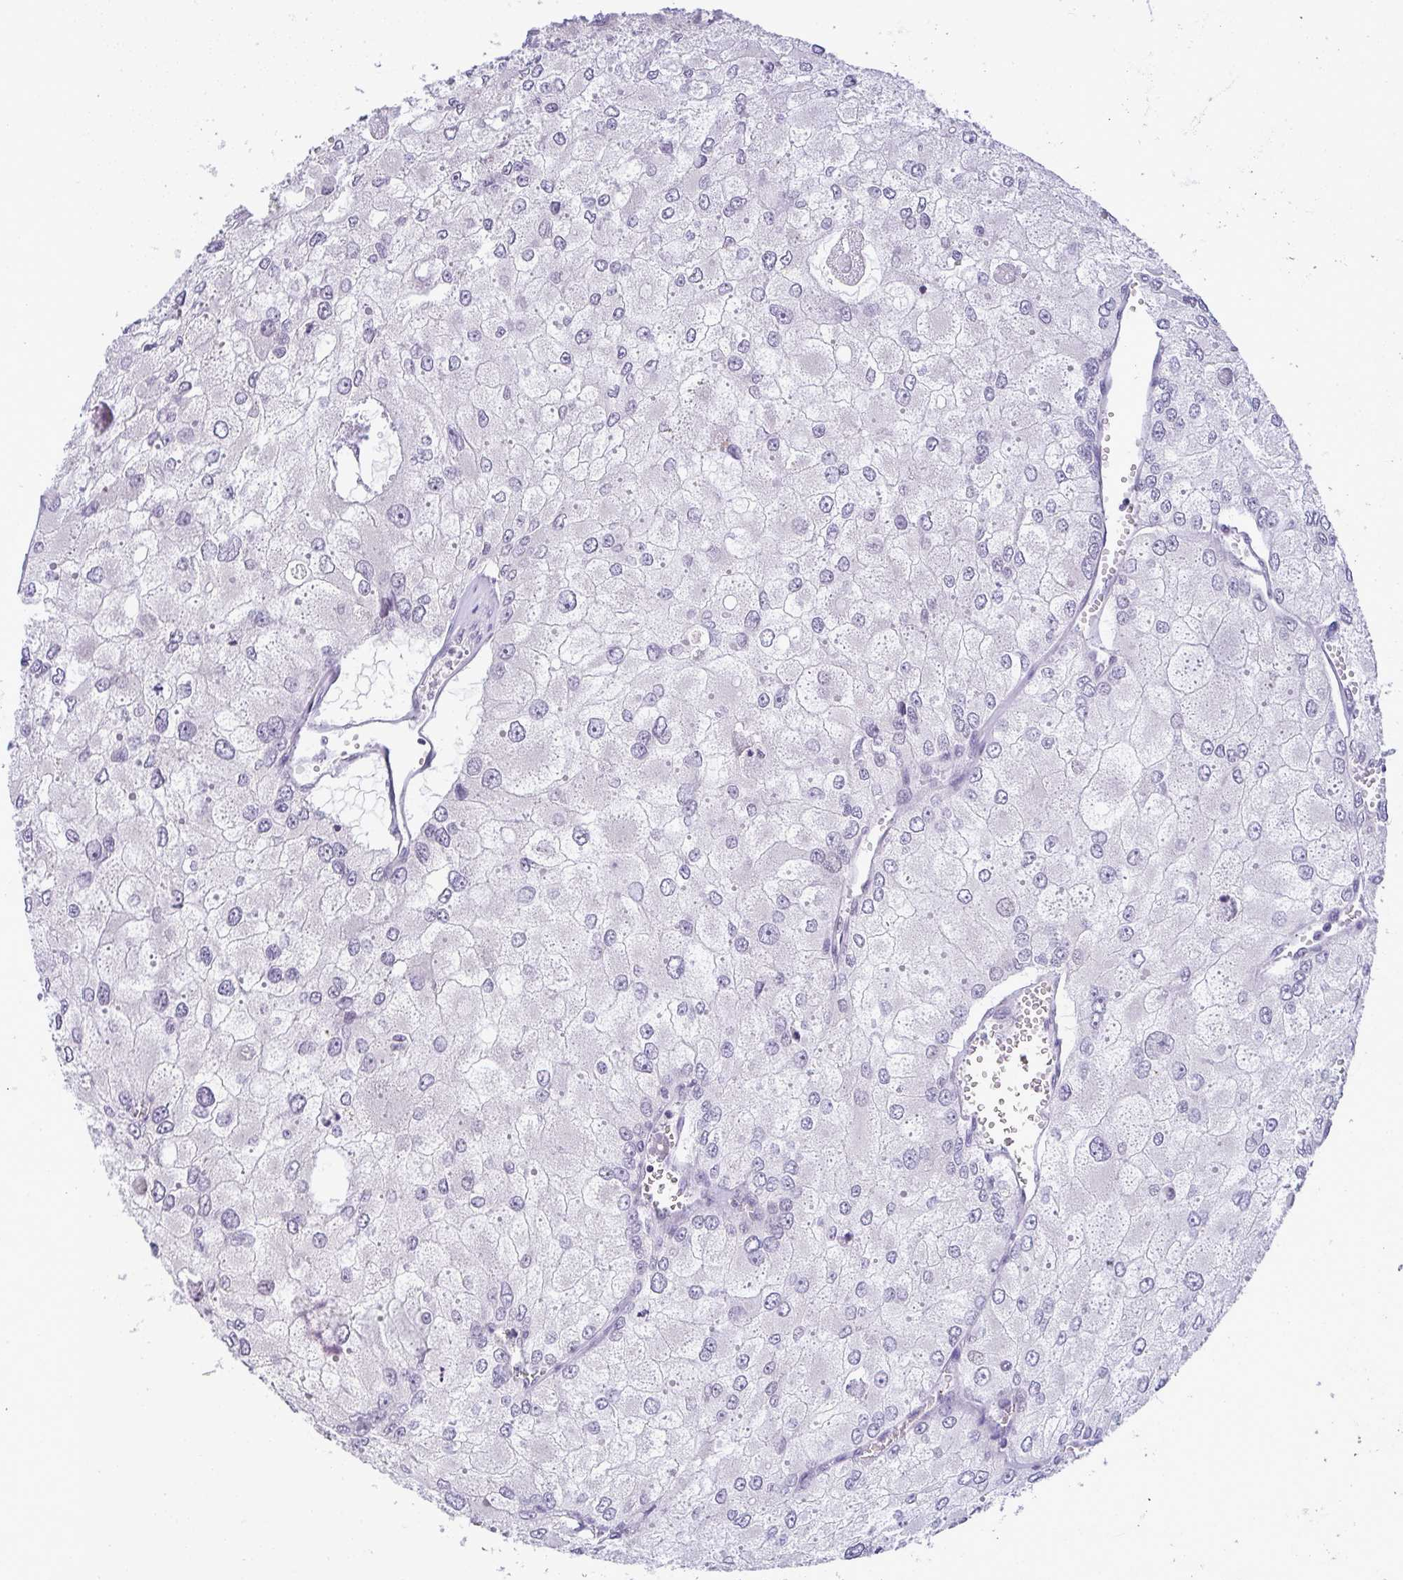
{"staining": {"intensity": "negative", "quantity": "none", "location": "none"}, "tissue": "renal cancer", "cell_type": "Tumor cells", "image_type": "cancer", "snomed": [{"axis": "morphology", "description": "Adenocarcinoma, NOS"}, {"axis": "topography", "description": "Kidney"}], "caption": "This histopathology image is of renal cancer (adenocarcinoma) stained with immunohistochemistry (IHC) to label a protein in brown with the nuclei are counter-stained blue. There is no staining in tumor cells. (DAB (3,3'-diaminobenzidine) immunohistochemistry (IHC) visualized using brightfield microscopy, high magnification).", "gene": "CACNA1S", "patient": {"sex": "female", "age": 70}}